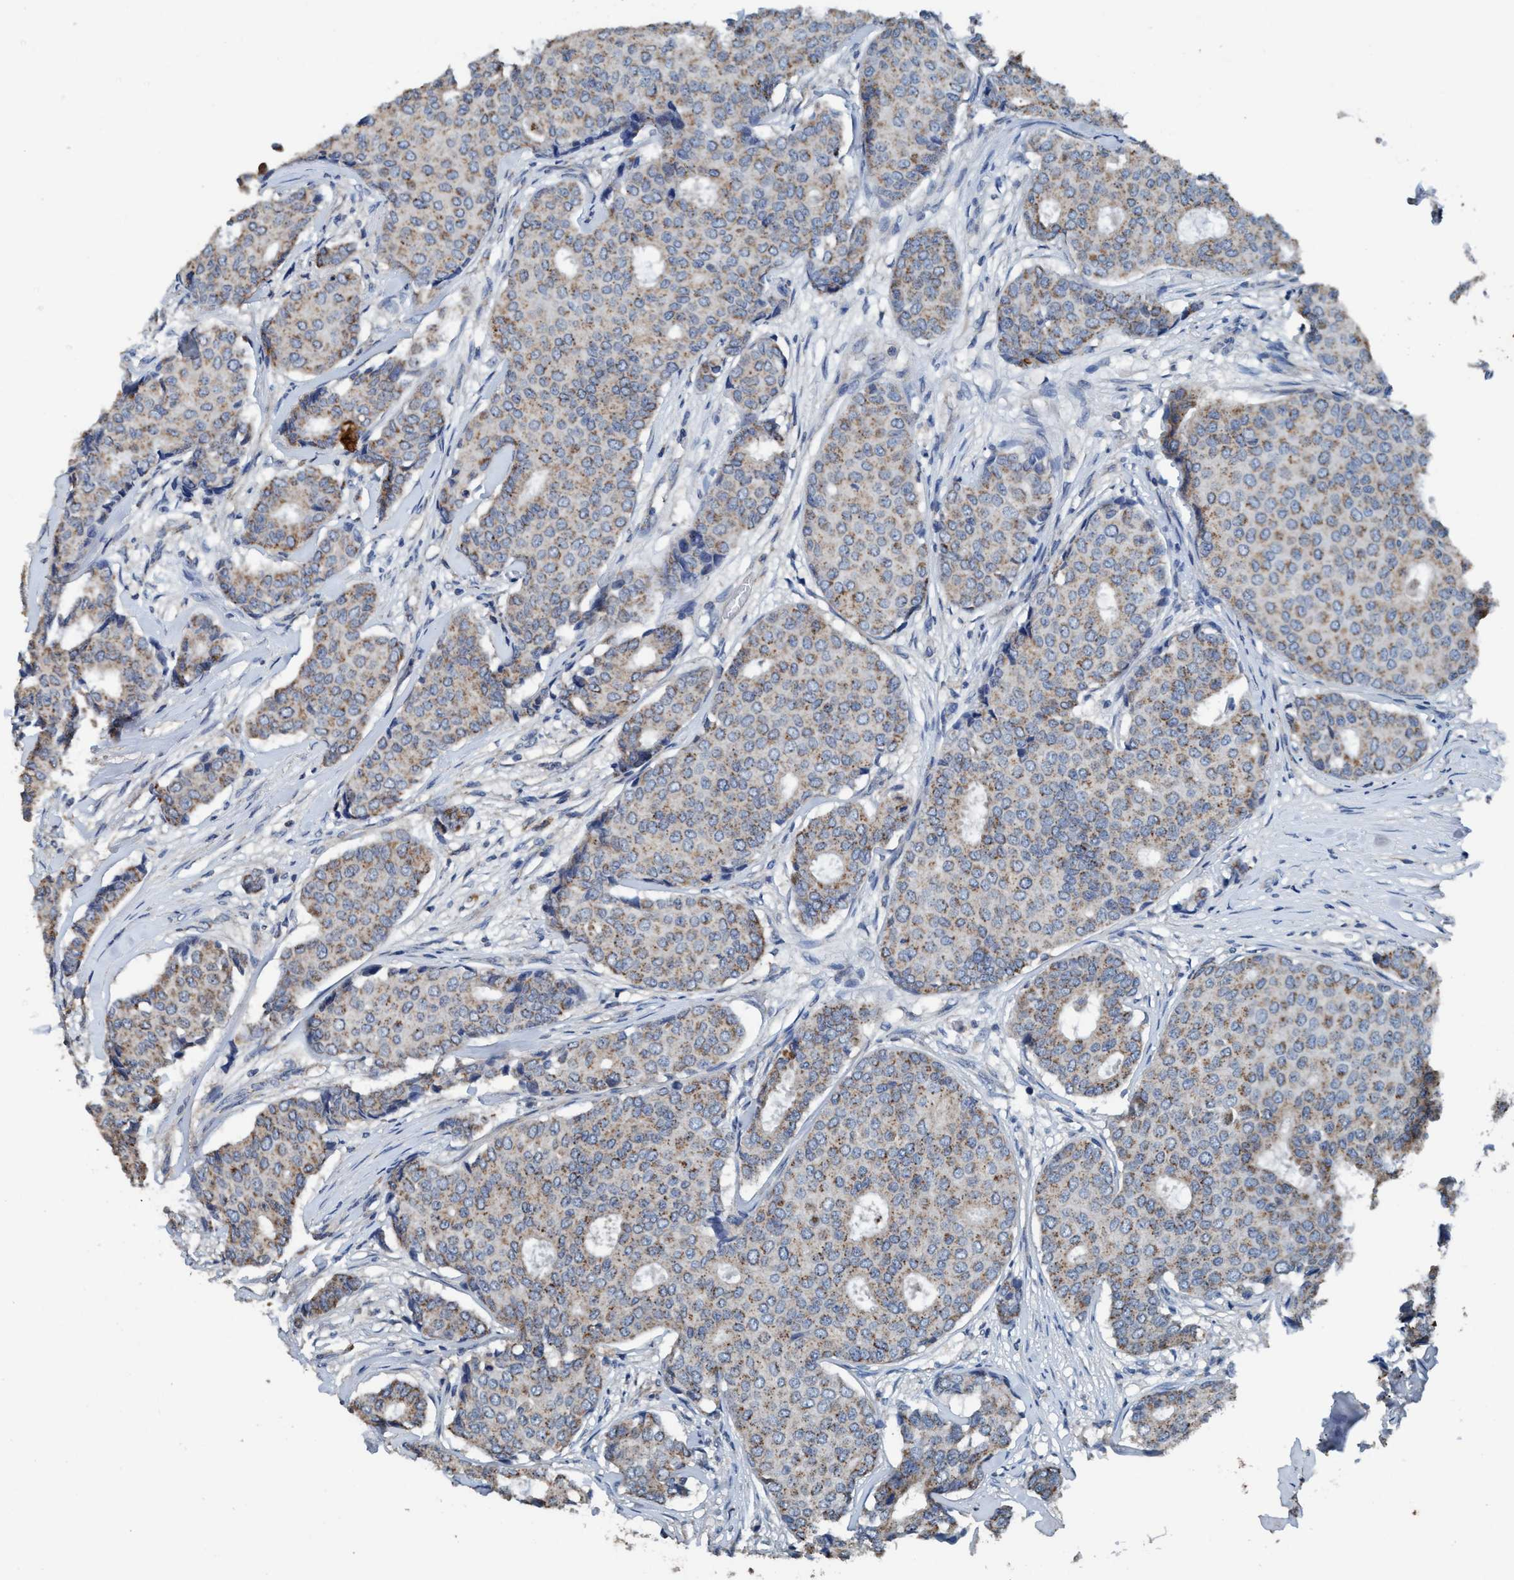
{"staining": {"intensity": "moderate", "quantity": ">75%", "location": "cytoplasmic/membranous"}, "tissue": "breast cancer", "cell_type": "Tumor cells", "image_type": "cancer", "snomed": [{"axis": "morphology", "description": "Duct carcinoma"}, {"axis": "topography", "description": "Breast"}], "caption": "Breast invasive ductal carcinoma stained with a protein marker shows moderate staining in tumor cells.", "gene": "ANKFN1", "patient": {"sex": "female", "age": 75}}